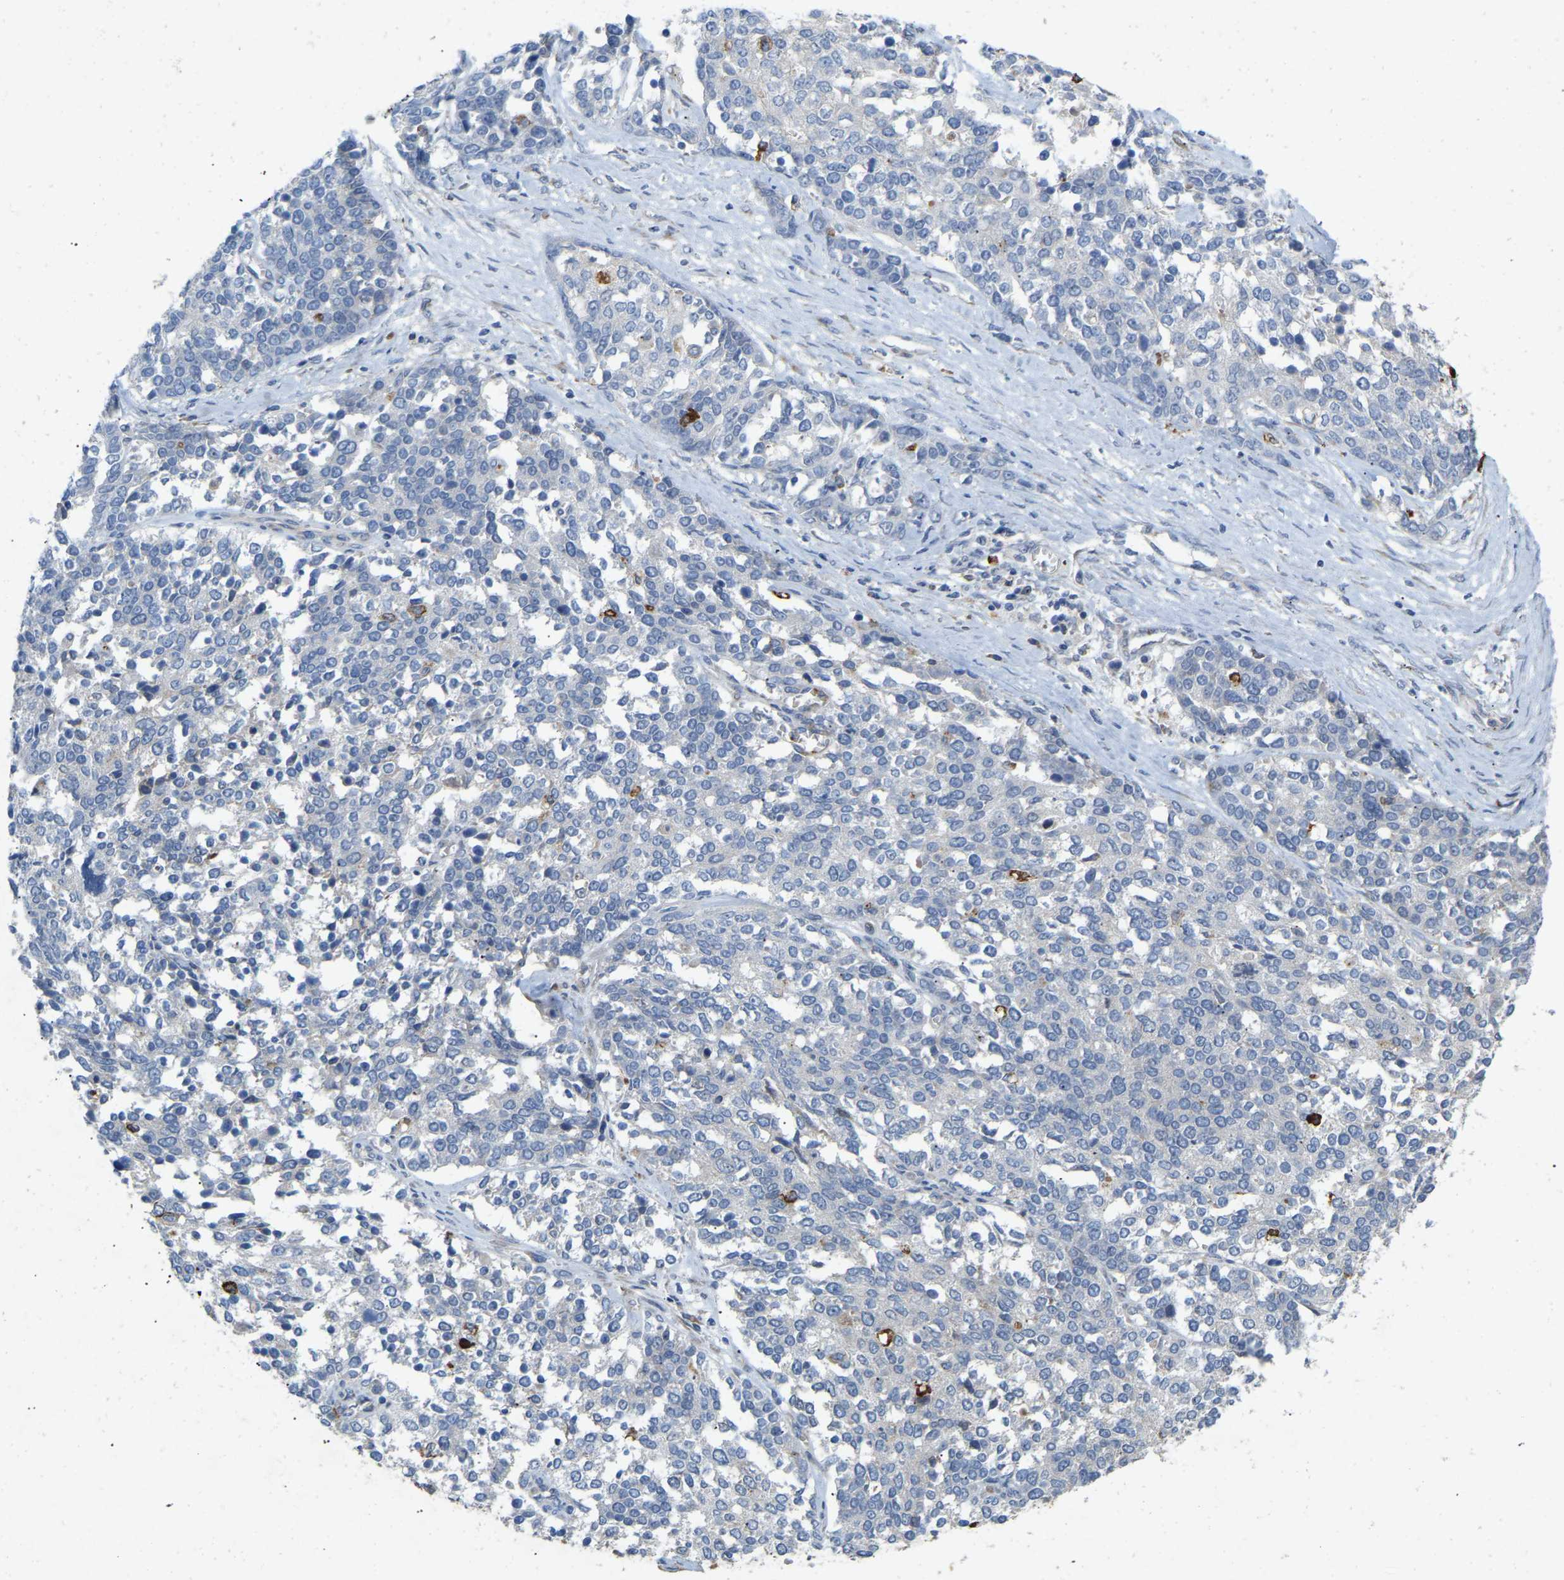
{"staining": {"intensity": "negative", "quantity": "none", "location": "none"}, "tissue": "ovarian cancer", "cell_type": "Tumor cells", "image_type": "cancer", "snomed": [{"axis": "morphology", "description": "Cystadenocarcinoma, serous, NOS"}, {"axis": "topography", "description": "Ovary"}], "caption": "Ovarian serous cystadenocarcinoma stained for a protein using IHC exhibits no expression tumor cells.", "gene": "RHEB", "patient": {"sex": "female", "age": 44}}